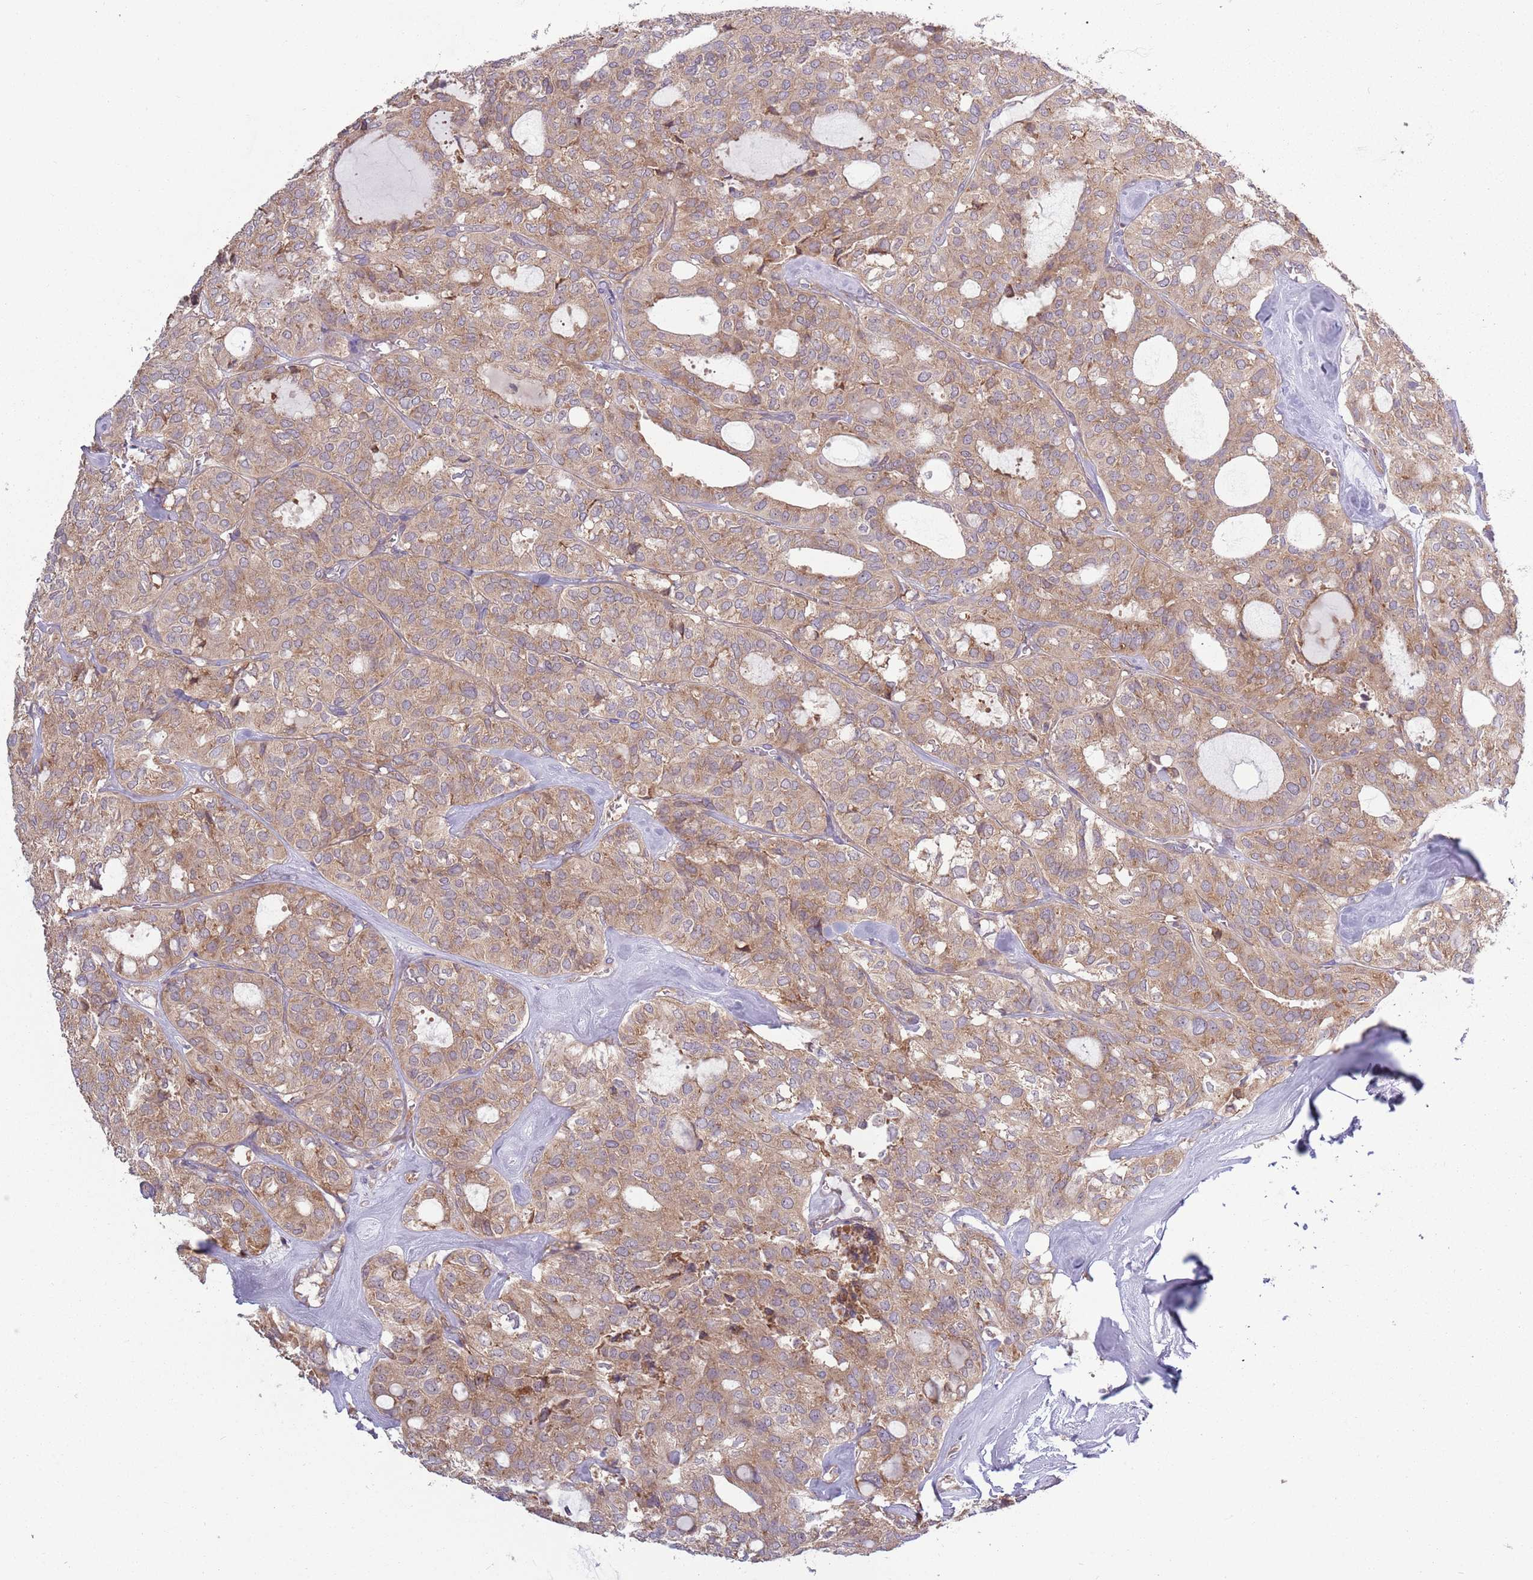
{"staining": {"intensity": "weak", "quantity": ">75%", "location": "cytoplasmic/membranous"}, "tissue": "thyroid cancer", "cell_type": "Tumor cells", "image_type": "cancer", "snomed": [{"axis": "morphology", "description": "Follicular adenoma carcinoma, NOS"}, {"axis": "topography", "description": "Thyroid gland"}], "caption": "This is an image of immunohistochemistry staining of thyroid follicular adenoma carcinoma, which shows weak positivity in the cytoplasmic/membranous of tumor cells.", "gene": "RPL17-C18orf32", "patient": {"sex": "male", "age": 75}}